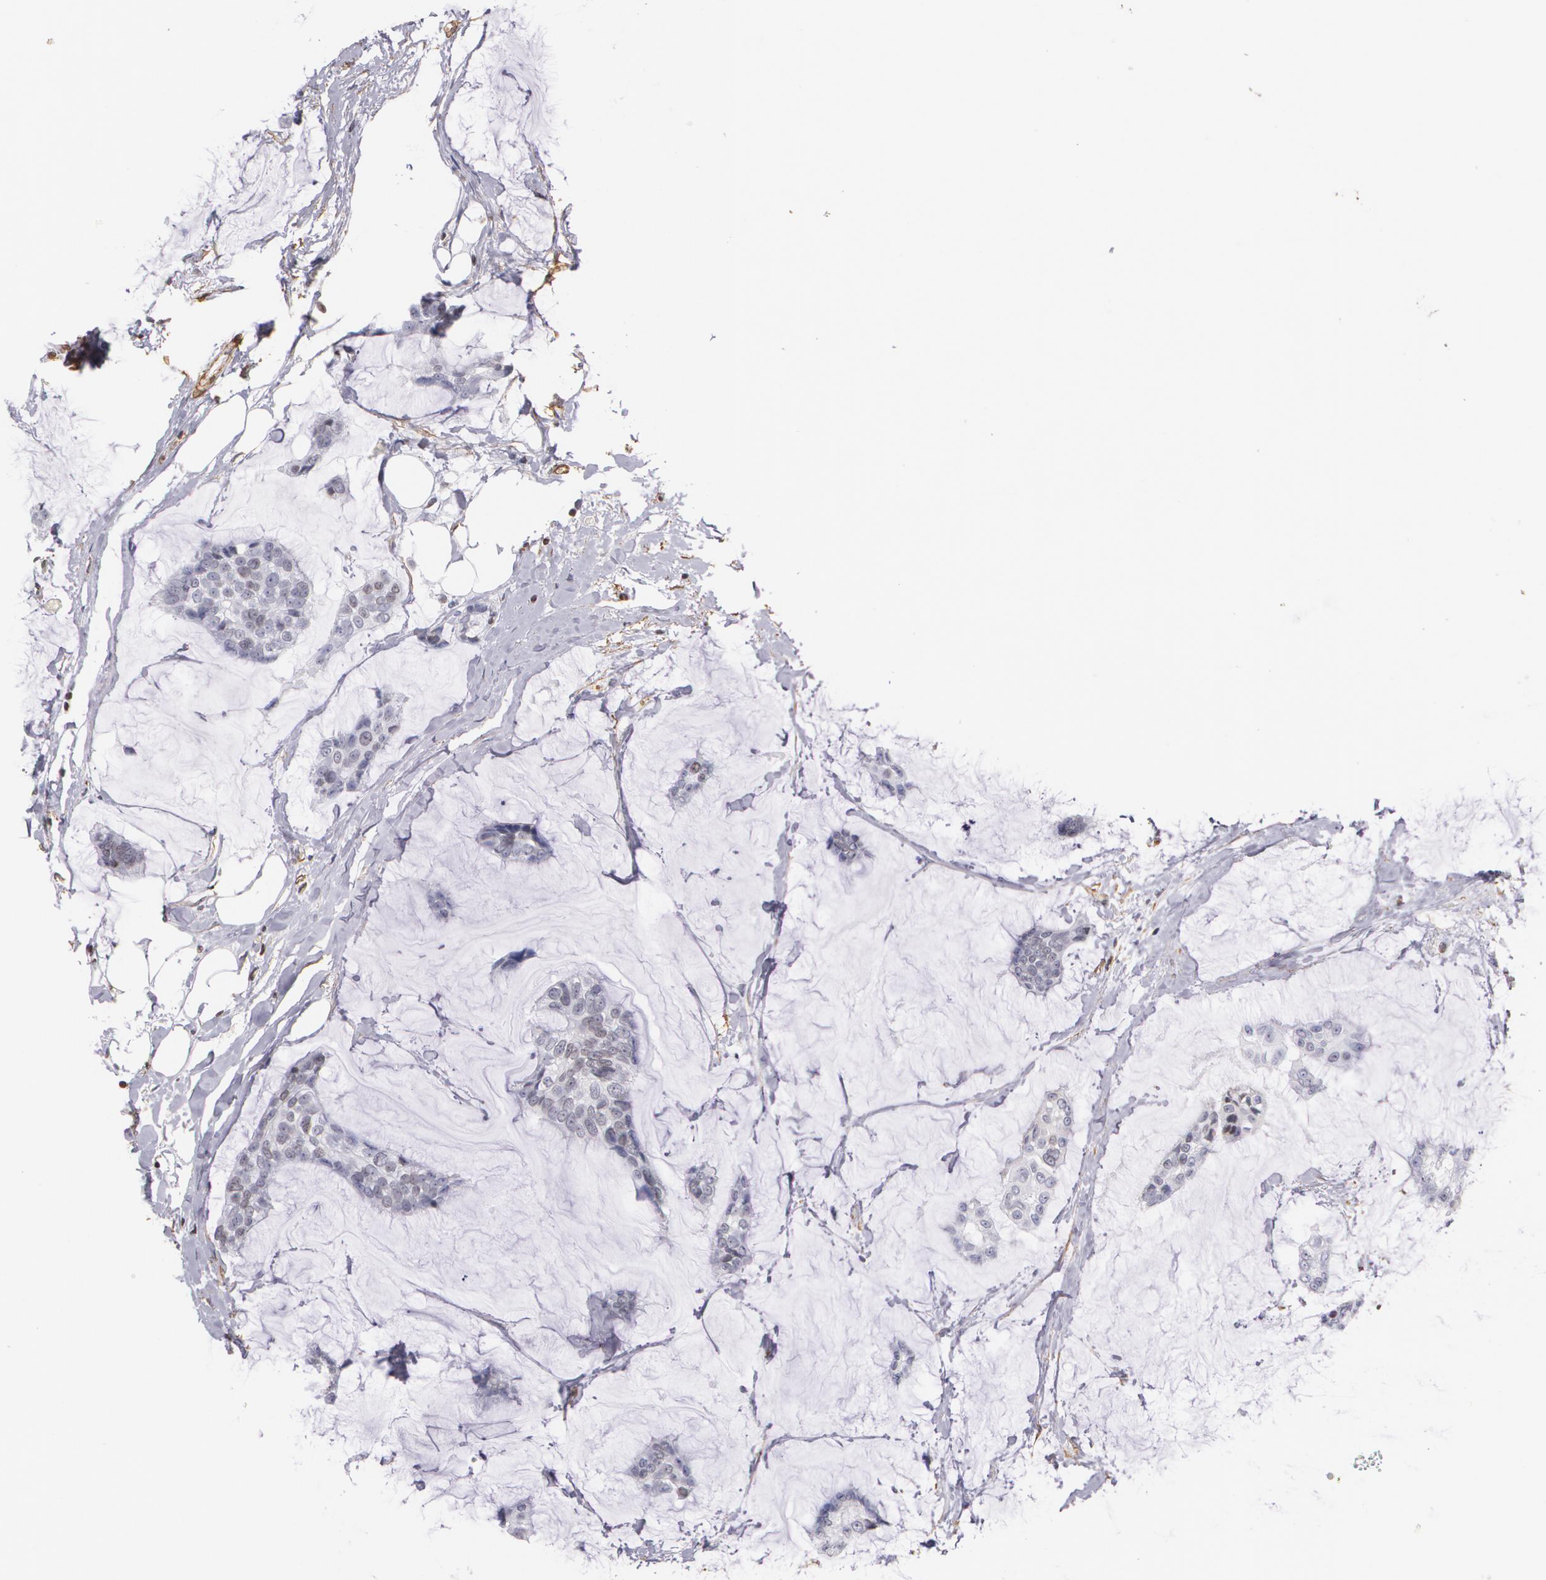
{"staining": {"intensity": "negative", "quantity": "none", "location": "none"}, "tissue": "breast cancer", "cell_type": "Tumor cells", "image_type": "cancer", "snomed": [{"axis": "morphology", "description": "Duct carcinoma"}, {"axis": "topography", "description": "Breast"}], "caption": "High power microscopy histopathology image of an IHC image of breast cancer, revealing no significant expression in tumor cells.", "gene": "VAMP1", "patient": {"sex": "female", "age": 93}}